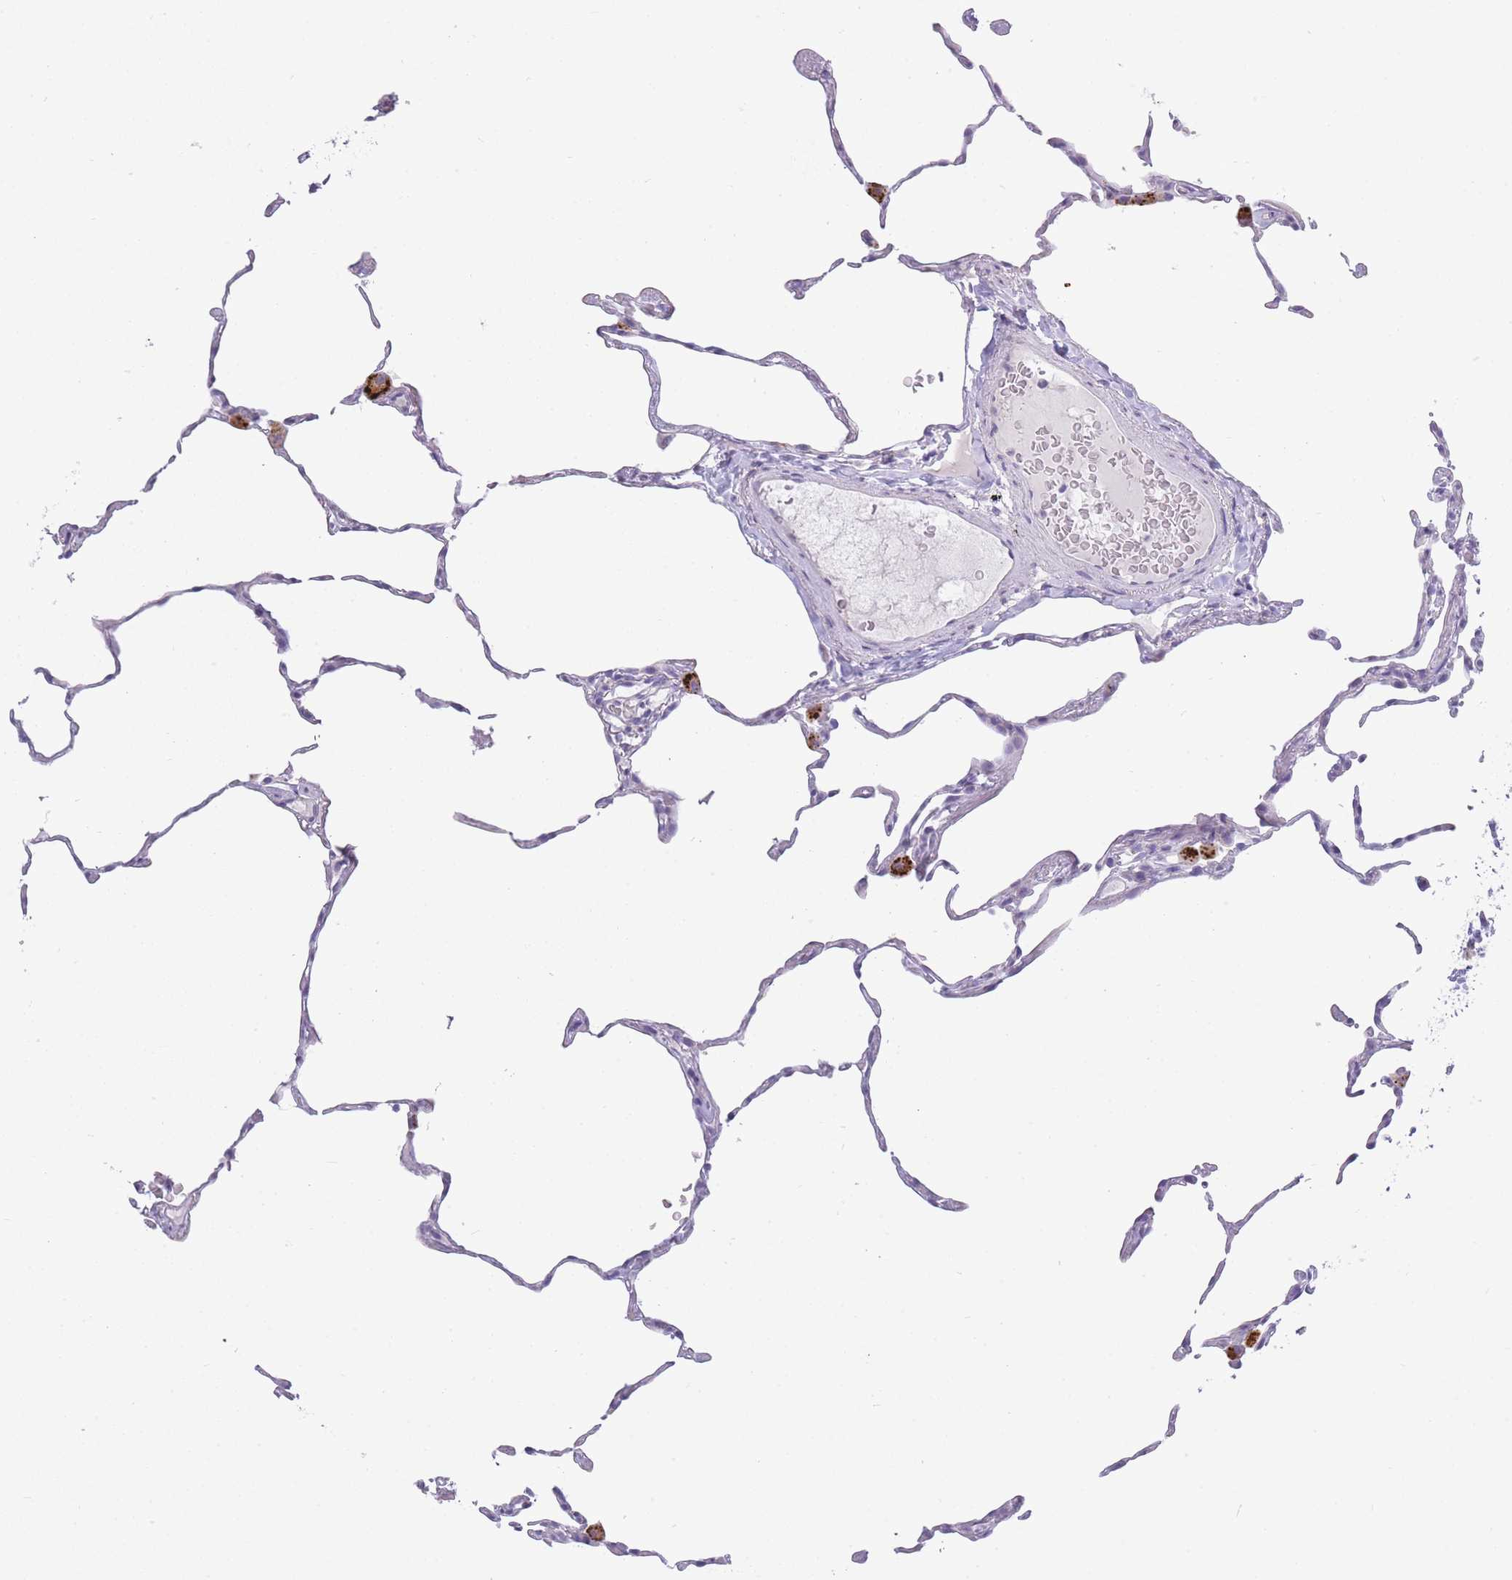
{"staining": {"intensity": "negative", "quantity": "none", "location": "none"}, "tissue": "lung", "cell_type": "Alveolar cells", "image_type": "normal", "snomed": [{"axis": "morphology", "description": "Normal tissue, NOS"}, {"axis": "topography", "description": "Lung"}], "caption": "DAB immunohistochemical staining of unremarkable lung demonstrates no significant expression in alveolar cells.", "gene": "RHO", "patient": {"sex": "female", "age": 57}}